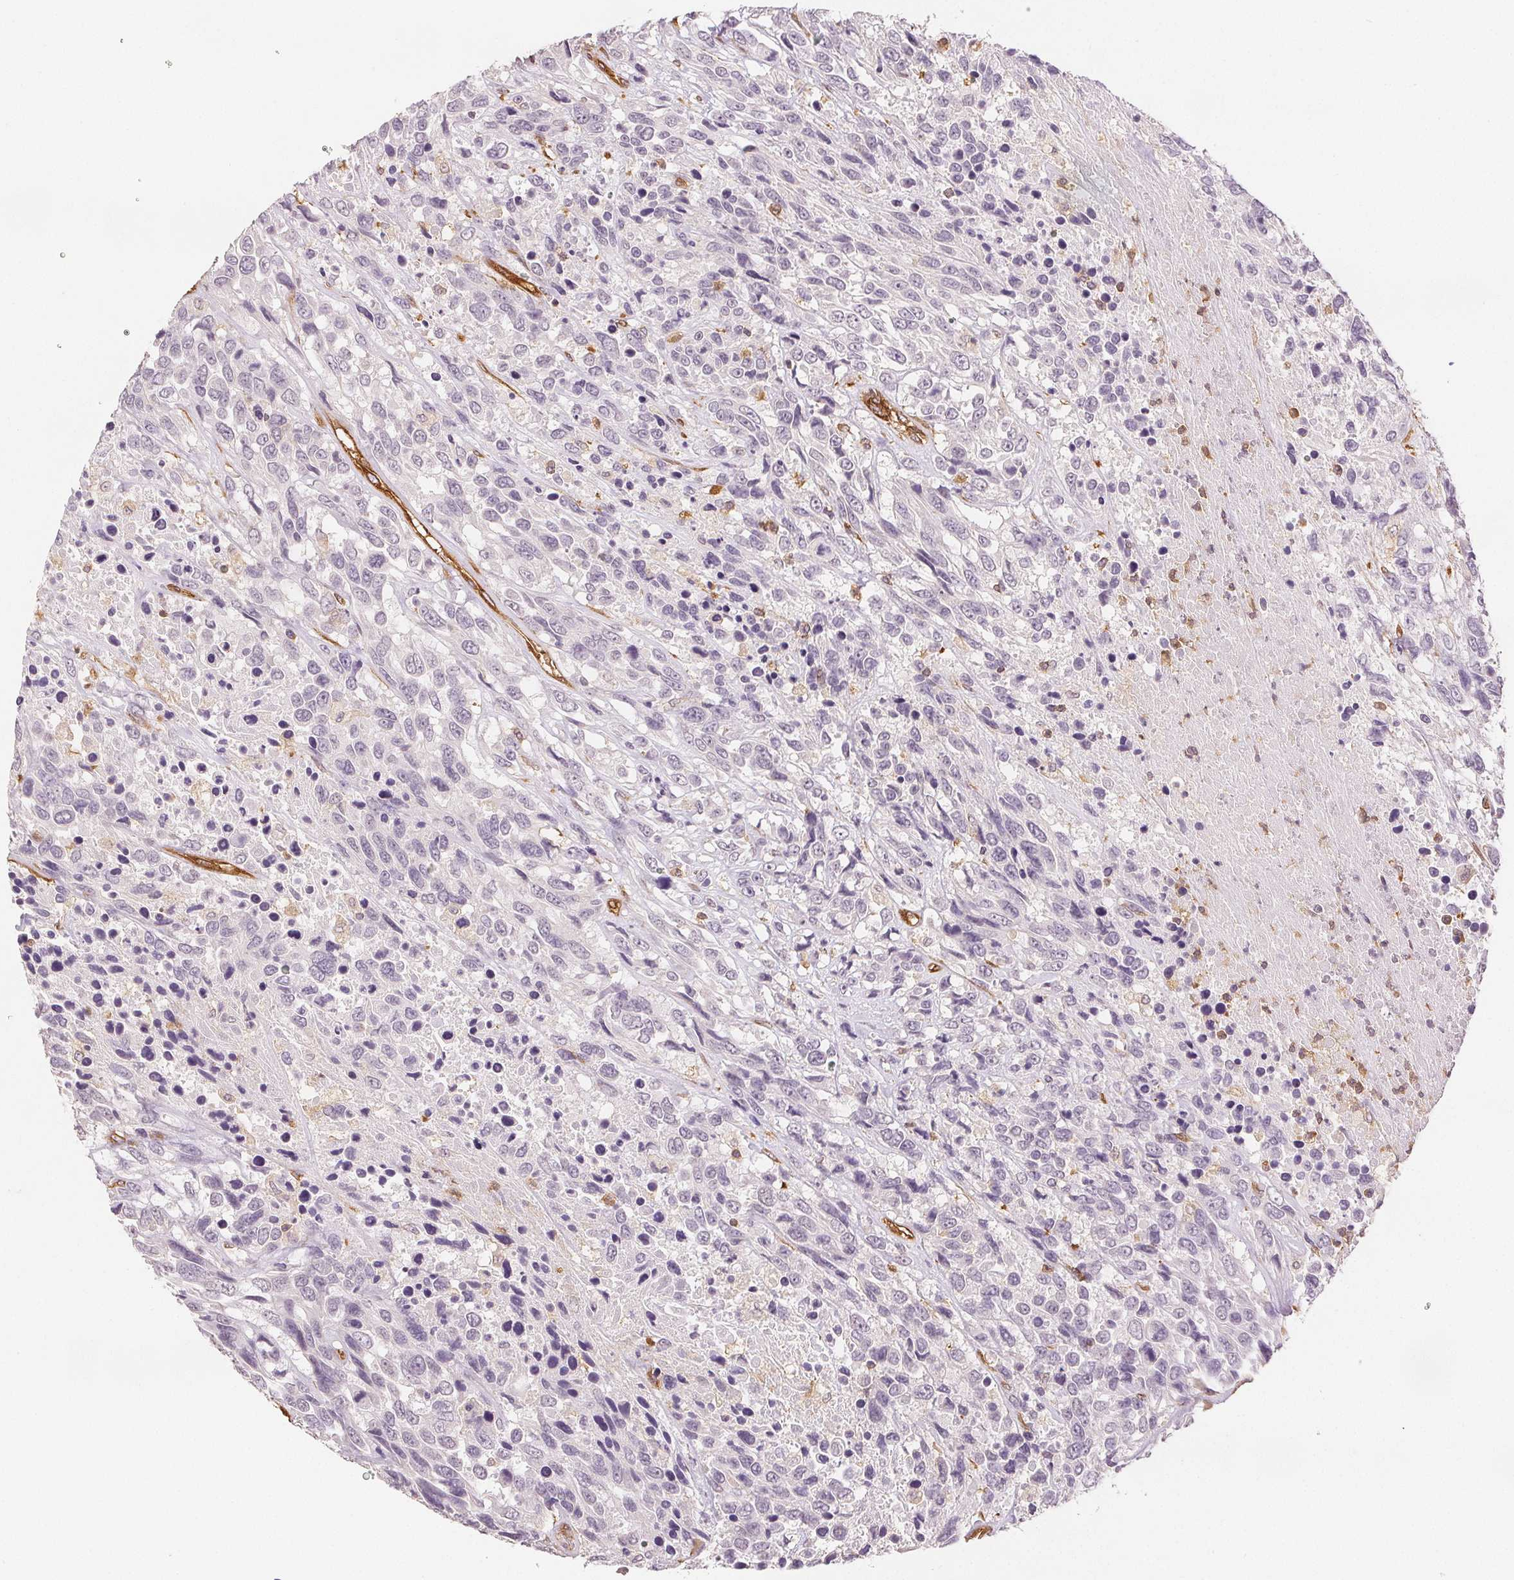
{"staining": {"intensity": "negative", "quantity": "none", "location": "none"}, "tissue": "urothelial cancer", "cell_type": "Tumor cells", "image_type": "cancer", "snomed": [{"axis": "morphology", "description": "Urothelial carcinoma, High grade"}, {"axis": "topography", "description": "Urinary bladder"}], "caption": "A photomicrograph of human urothelial cancer is negative for staining in tumor cells.", "gene": "DIAPH2", "patient": {"sex": "female", "age": 70}}